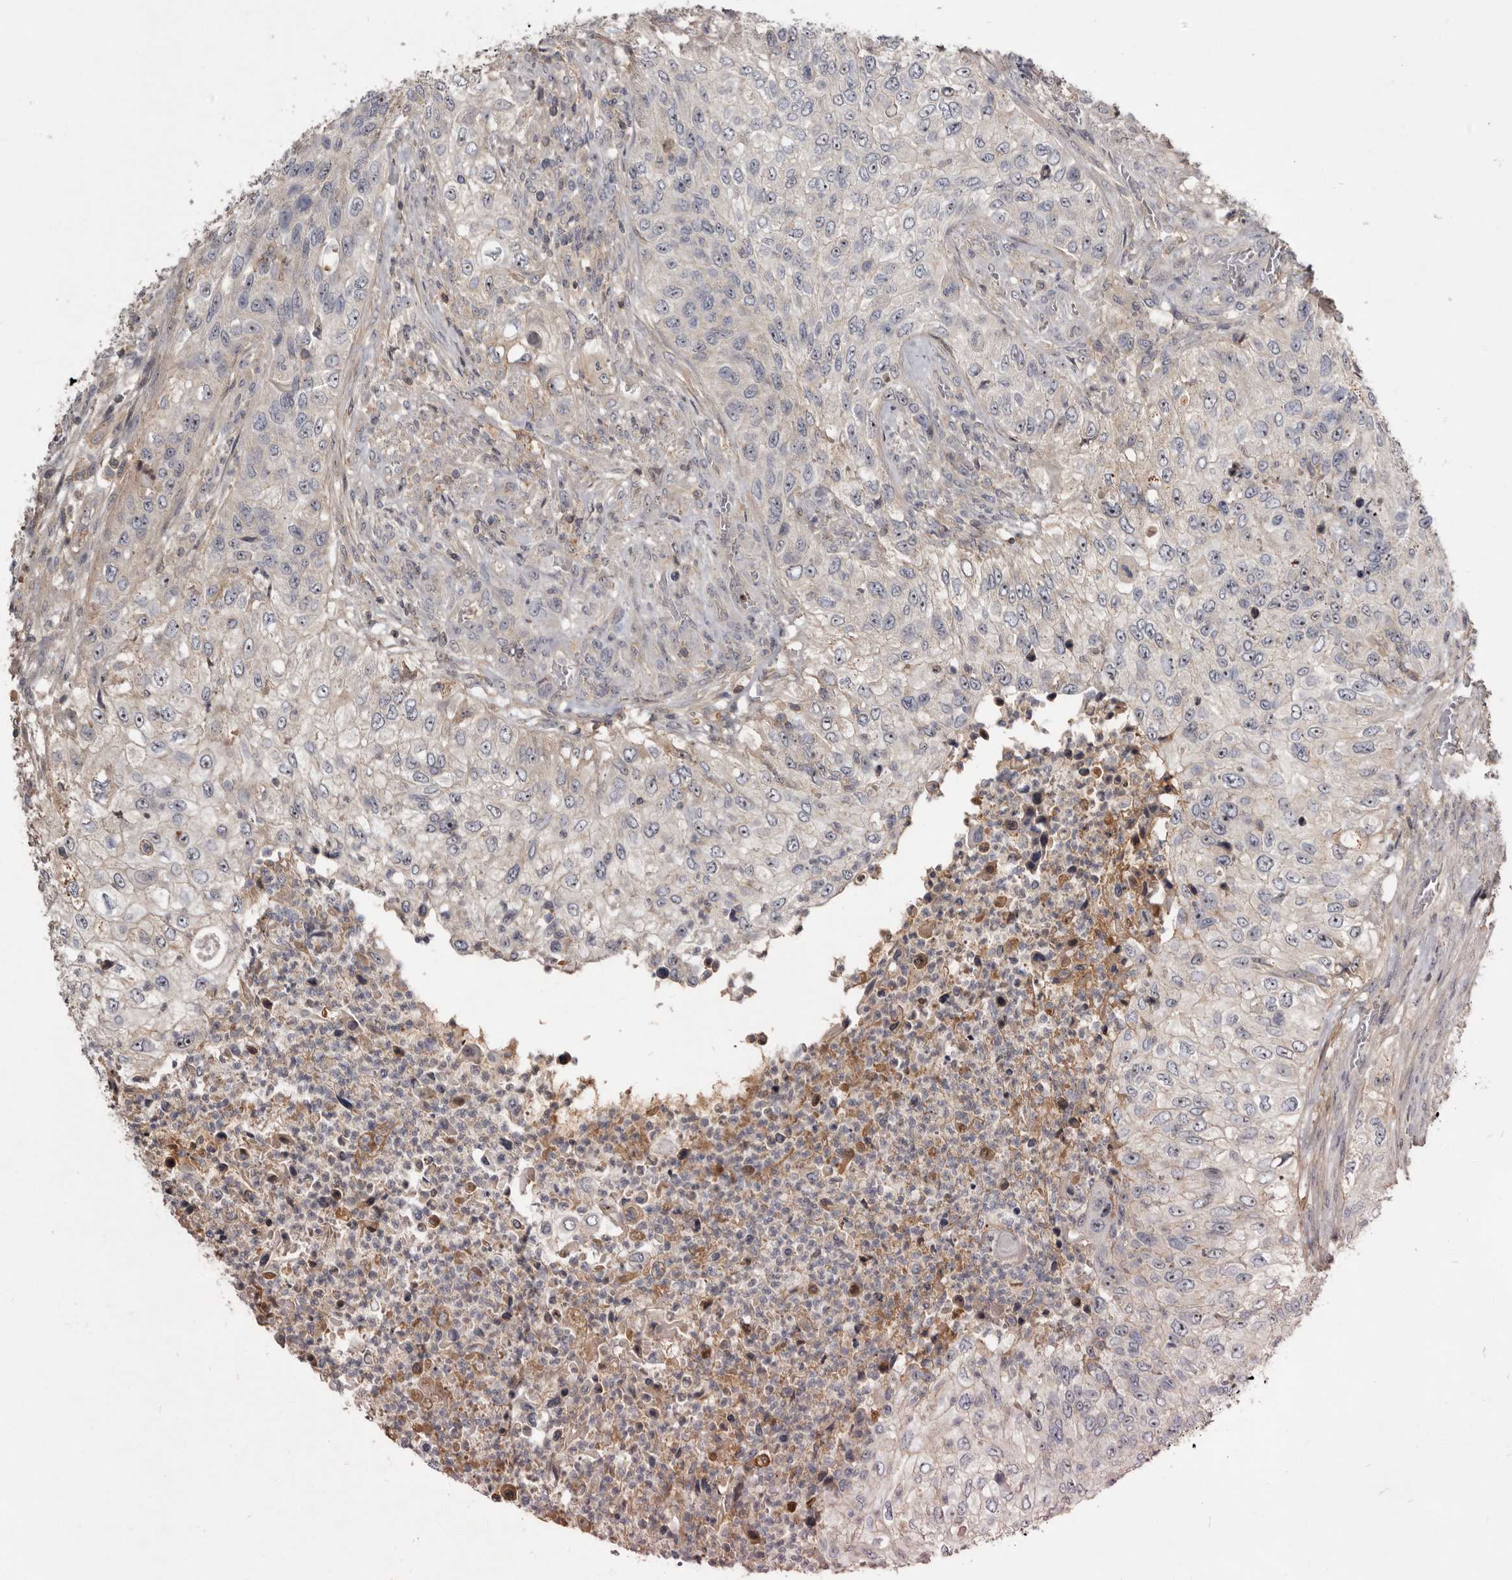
{"staining": {"intensity": "negative", "quantity": "none", "location": "none"}, "tissue": "urothelial cancer", "cell_type": "Tumor cells", "image_type": "cancer", "snomed": [{"axis": "morphology", "description": "Urothelial carcinoma, High grade"}, {"axis": "topography", "description": "Urinary bladder"}], "caption": "Immunohistochemical staining of urothelial cancer exhibits no significant positivity in tumor cells.", "gene": "TTC39A", "patient": {"sex": "female", "age": 60}}